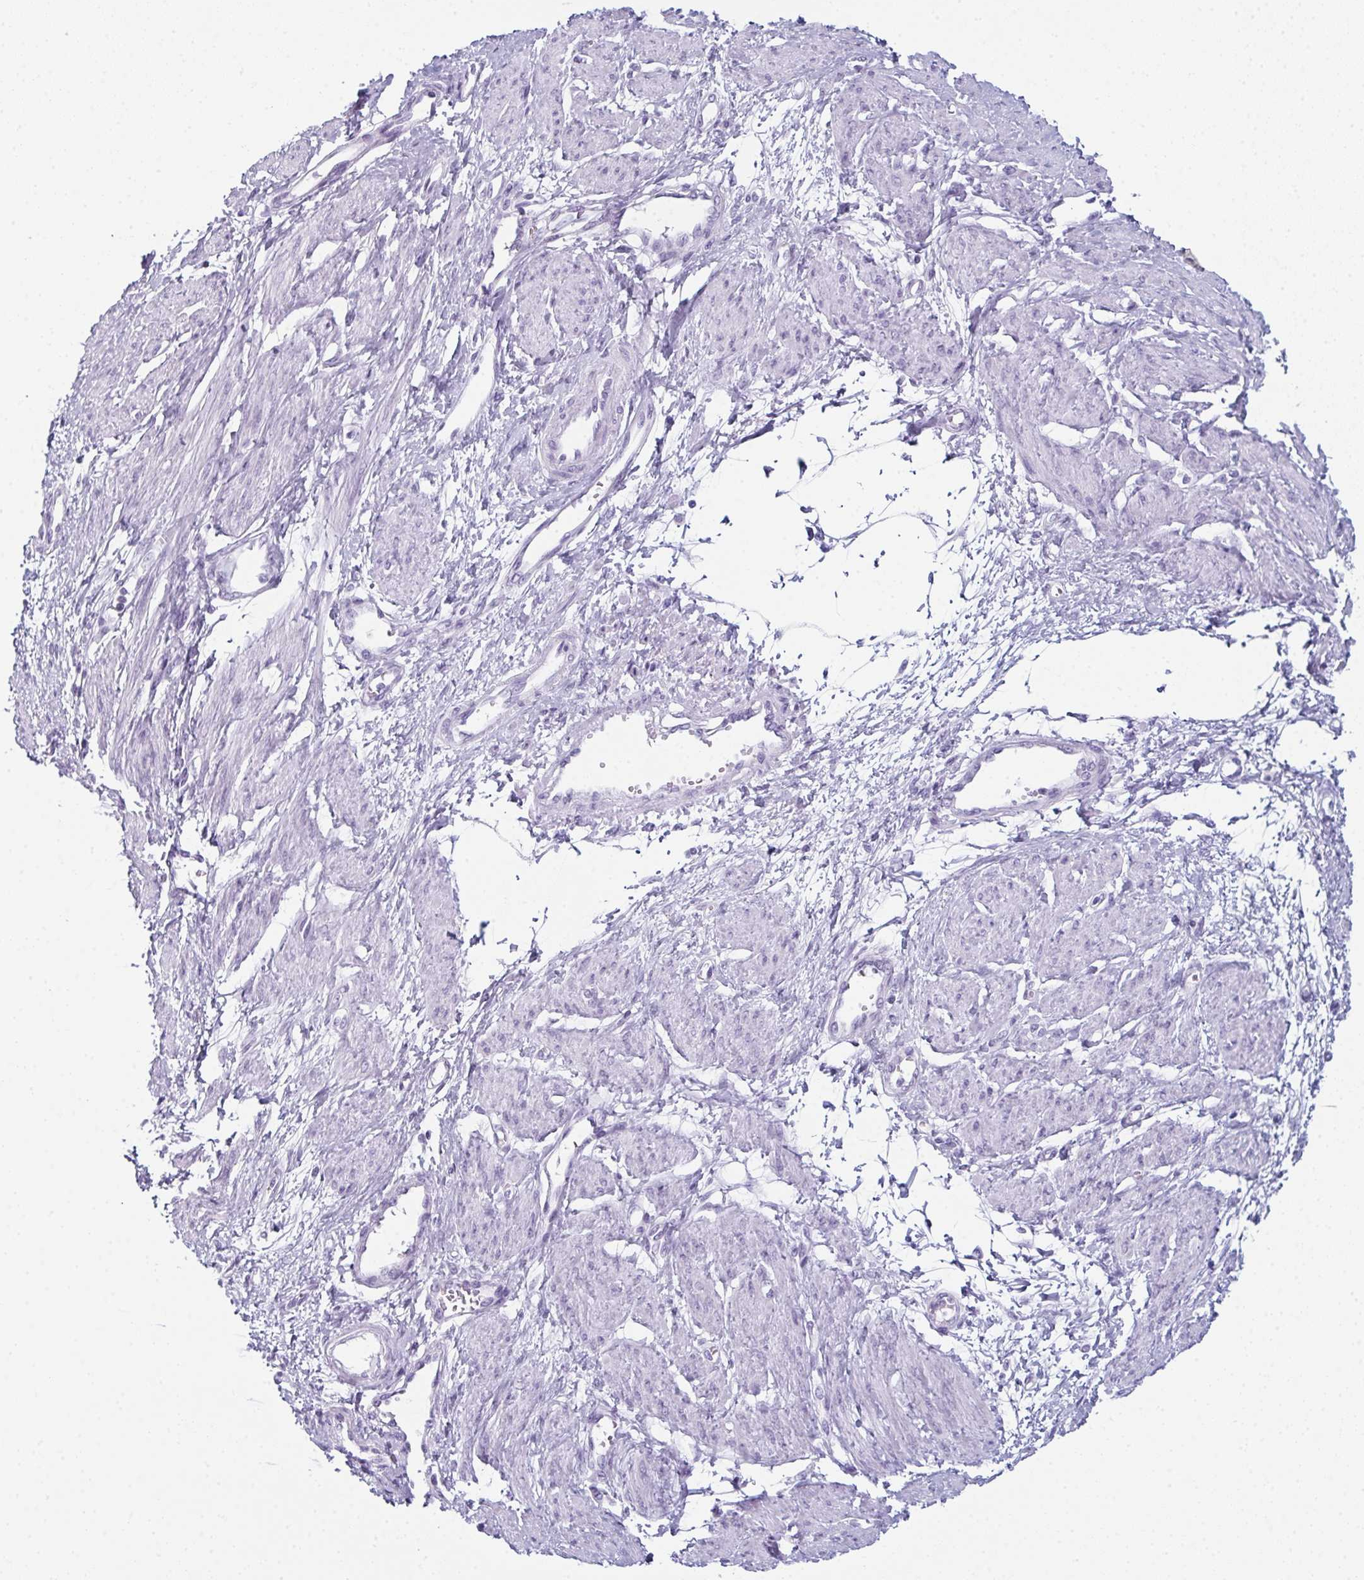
{"staining": {"intensity": "negative", "quantity": "none", "location": "none"}, "tissue": "smooth muscle", "cell_type": "Smooth muscle cells", "image_type": "normal", "snomed": [{"axis": "morphology", "description": "Normal tissue, NOS"}, {"axis": "topography", "description": "Smooth muscle"}, {"axis": "topography", "description": "Uterus"}], "caption": "A high-resolution image shows immunohistochemistry staining of benign smooth muscle, which displays no significant staining in smooth muscle cells.", "gene": "ENKUR", "patient": {"sex": "female", "age": 39}}